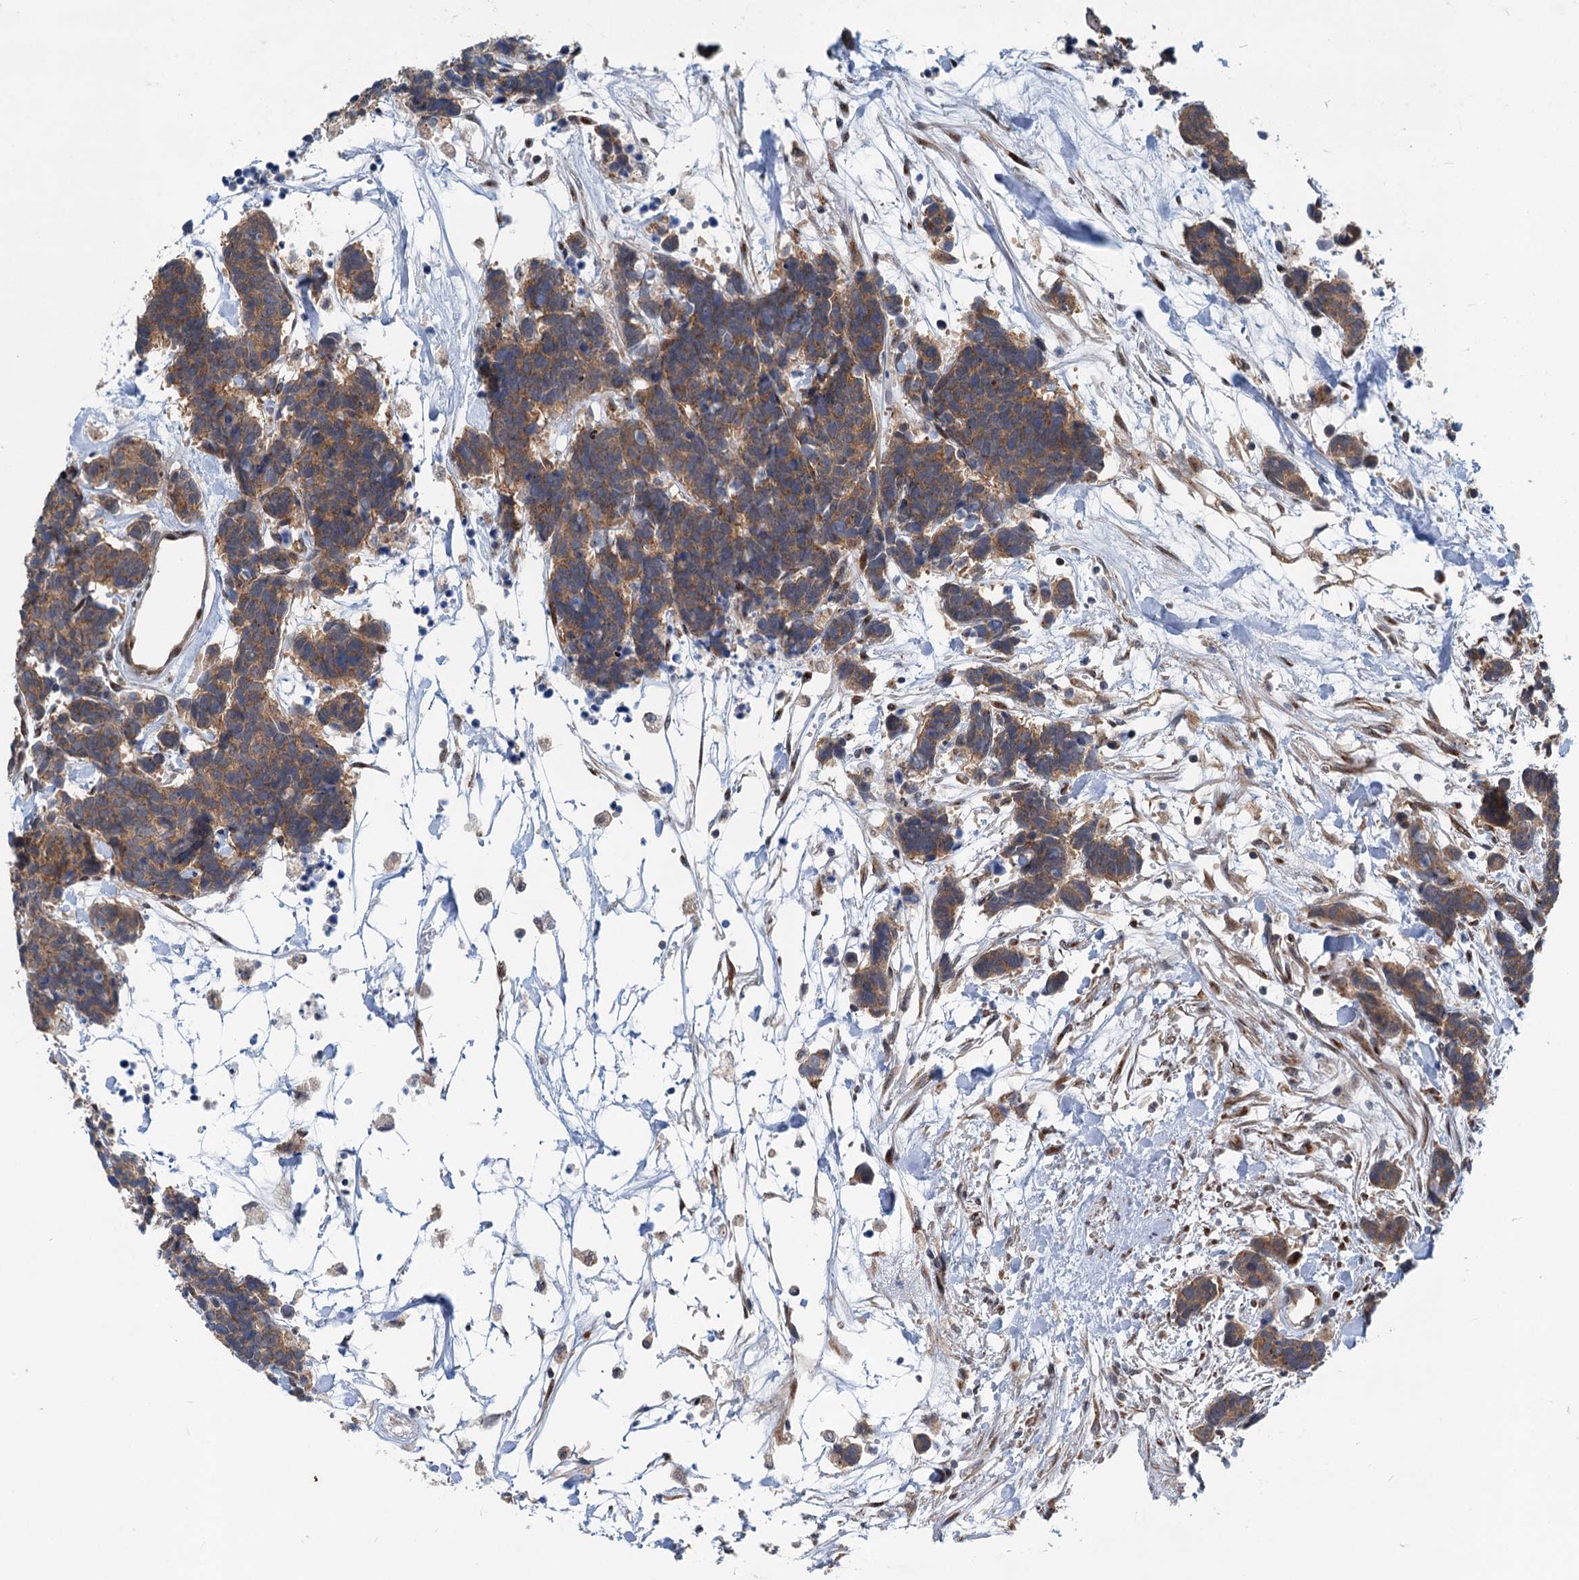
{"staining": {"intensity": "moderate", "quantity": ">75%", "location": "cytoplasmic/membranous"}, "tissue": "carcinoid", "cell_type": "Tumor cells", "image_type": "cancer", "snomed": [{"axis": "morphology", "description": "Carcinoma, NOS"}, {"axis": "morphology", "description": "Carcinoid, malignant, NOS"}, {"axis": "topography", "description": "Urinary bladder"}], "caption": "Immunohistochemistry histopathology image of human carcinoid stained for a protein (brown), which displays medium levels of moderate cytoplasmic/membranous staining in about >75% of tumor cells.", "gene": "DYNC2I2", "patient": {"sex": "male", "age": 57}}